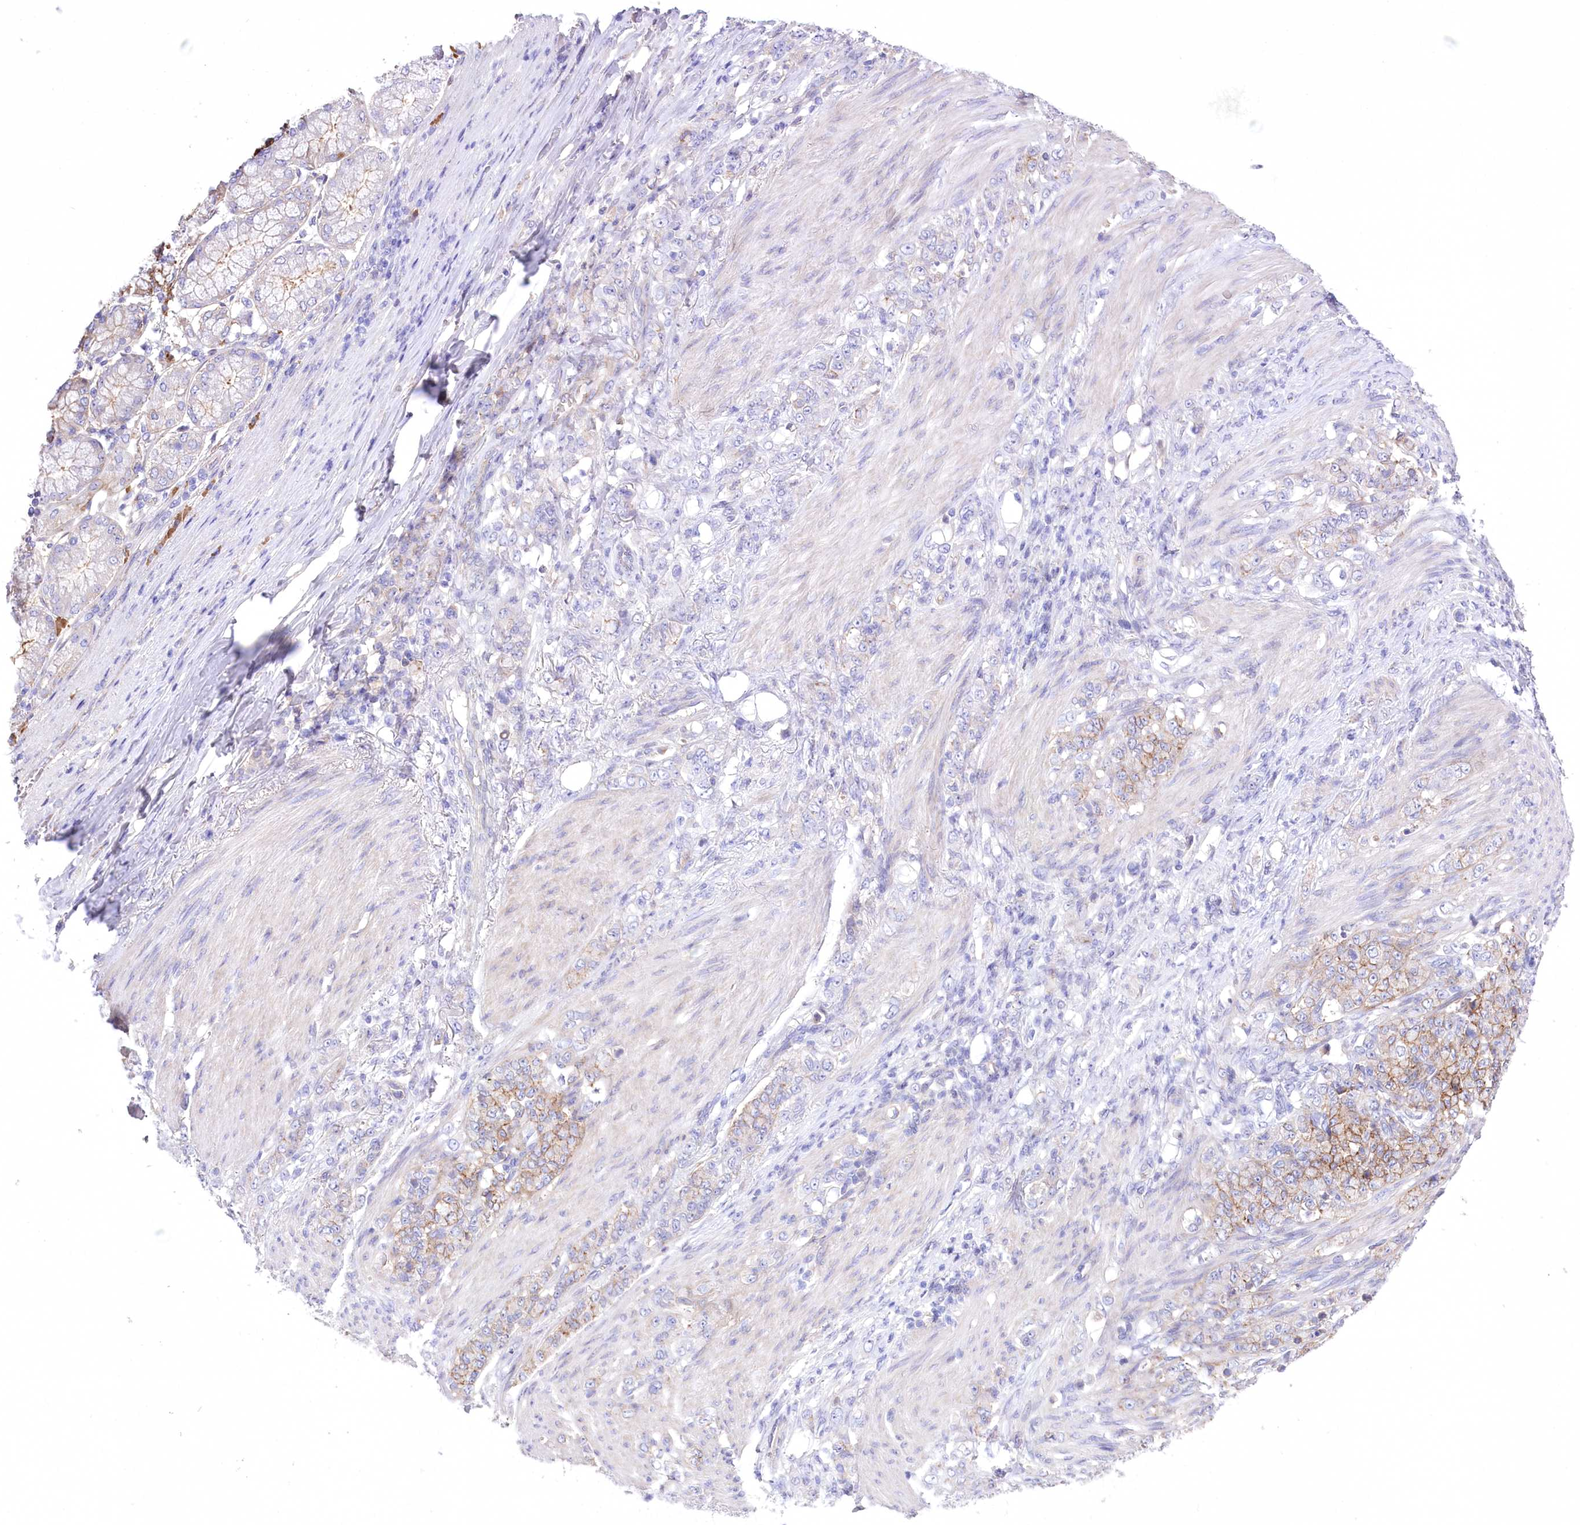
{"staining": {"intensity": "weak", "quantity": "25%-75%", "location": "cytoplasmic/membranous"}, "tissue": "stomach cancer", "cell_type": "Tumor cells", "image_type": "cancer", "snomed": [{"axis": "morphology", "description": "Adenocarcinoma, NOS"}, {"axis": "topography", "description": "Stomach"}], "caption": "High-power microscopy captured an immunohistochemistry photomicrograph of adenocarcinoma (stomach), revealing weak cytoplasmic/membranous positivity in about 25%-75% of tumor cells.", "gene": "CEP164", "patient": {"sex": "female", "age": 79}}